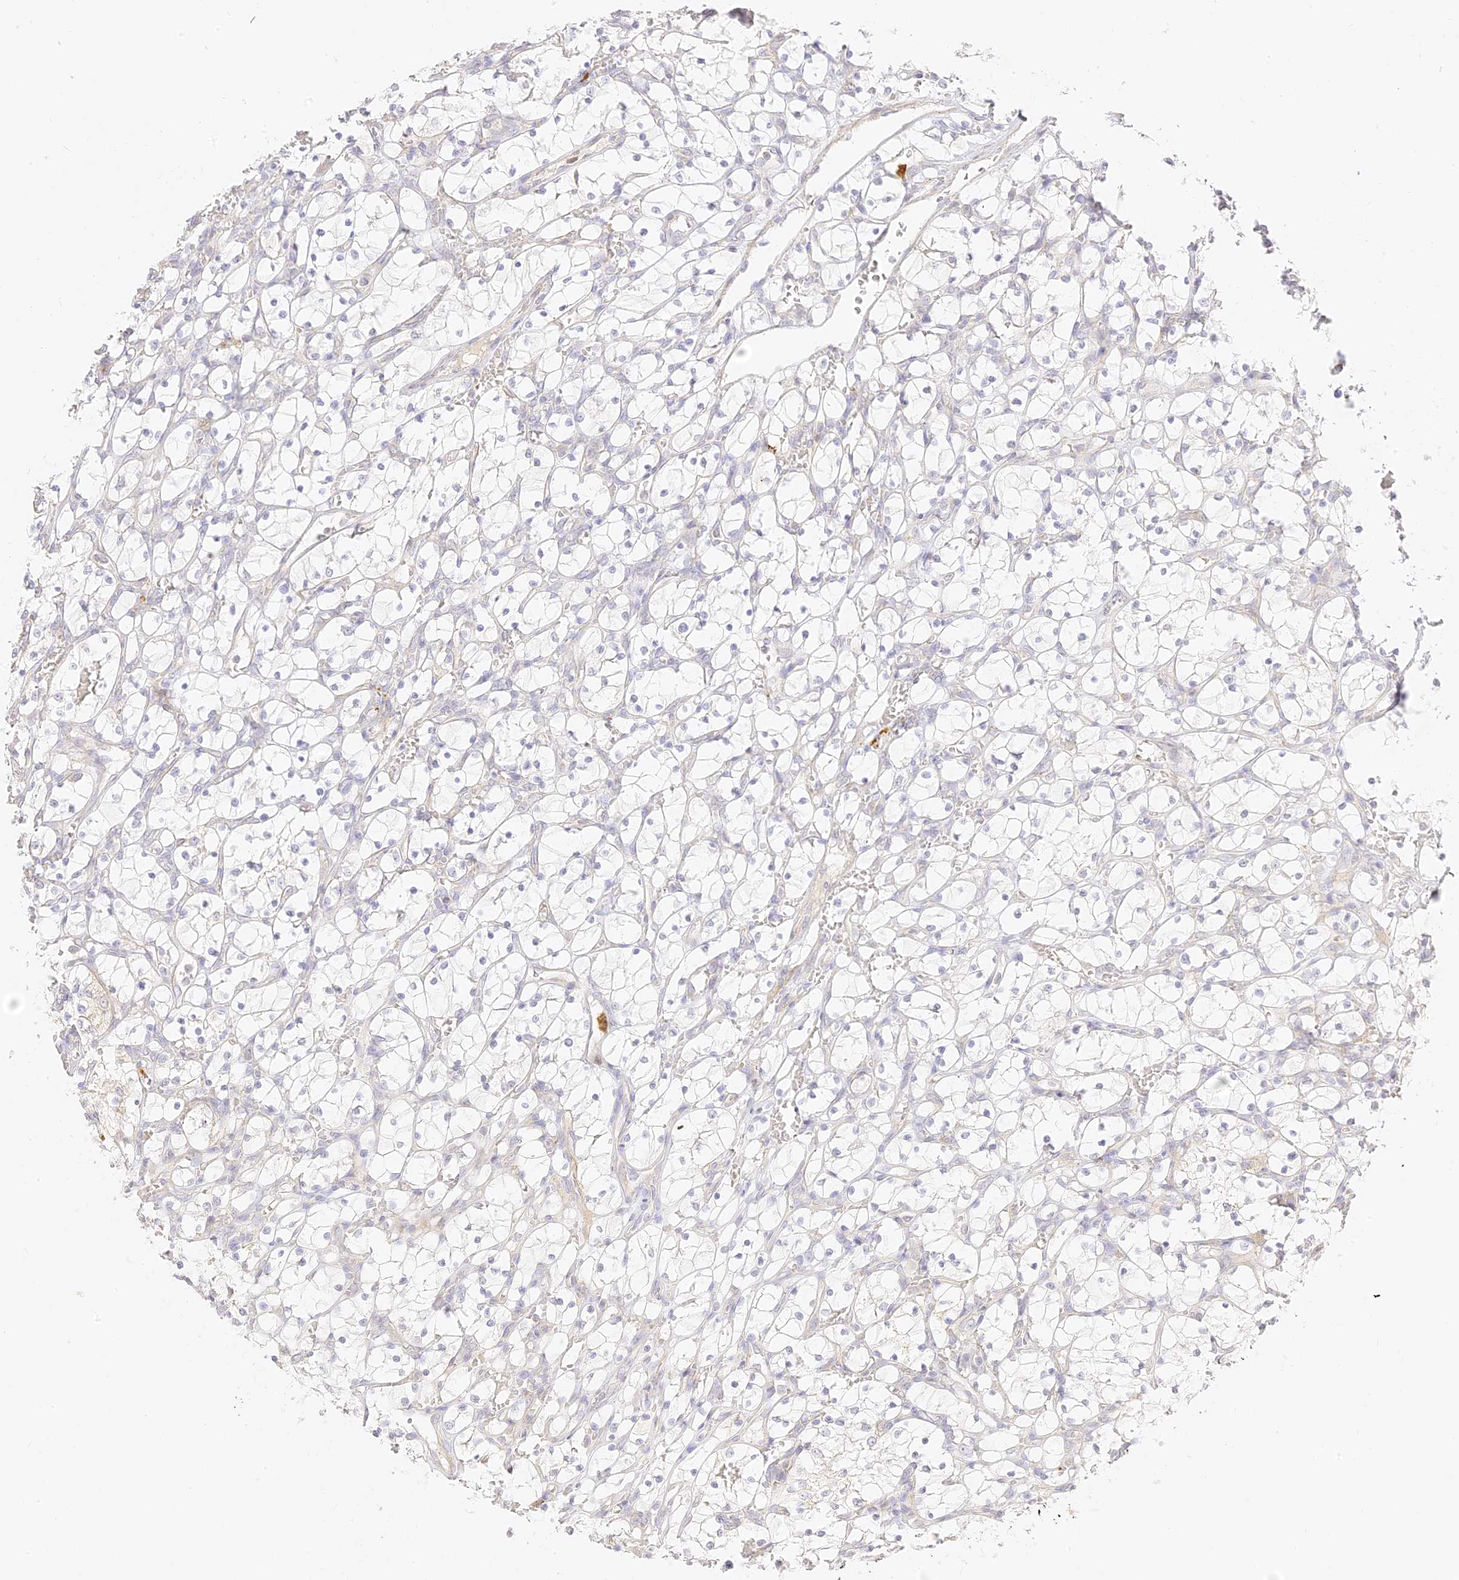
{"staining": {"intensity": "negative", "quantity": "none", "location": "none"}, "tissue": "renal cancer", "cell_type": "Tumor cells", "image_type": "cancer", "snomed": [{"axis": "morphology", "description": "Adenocarcinoma, NOS"}, {"axis": "topography", "description": "Kidney"}], "caption": "This histopathology image is of renal cancer (adenocarcinoma) stained with IHC to label a protein in brown with the nuclei are counter-stained blue. There is no expression in tumor cells.", "gene": "LRRC15", "patient": {"sex": "female", "age": 69}}